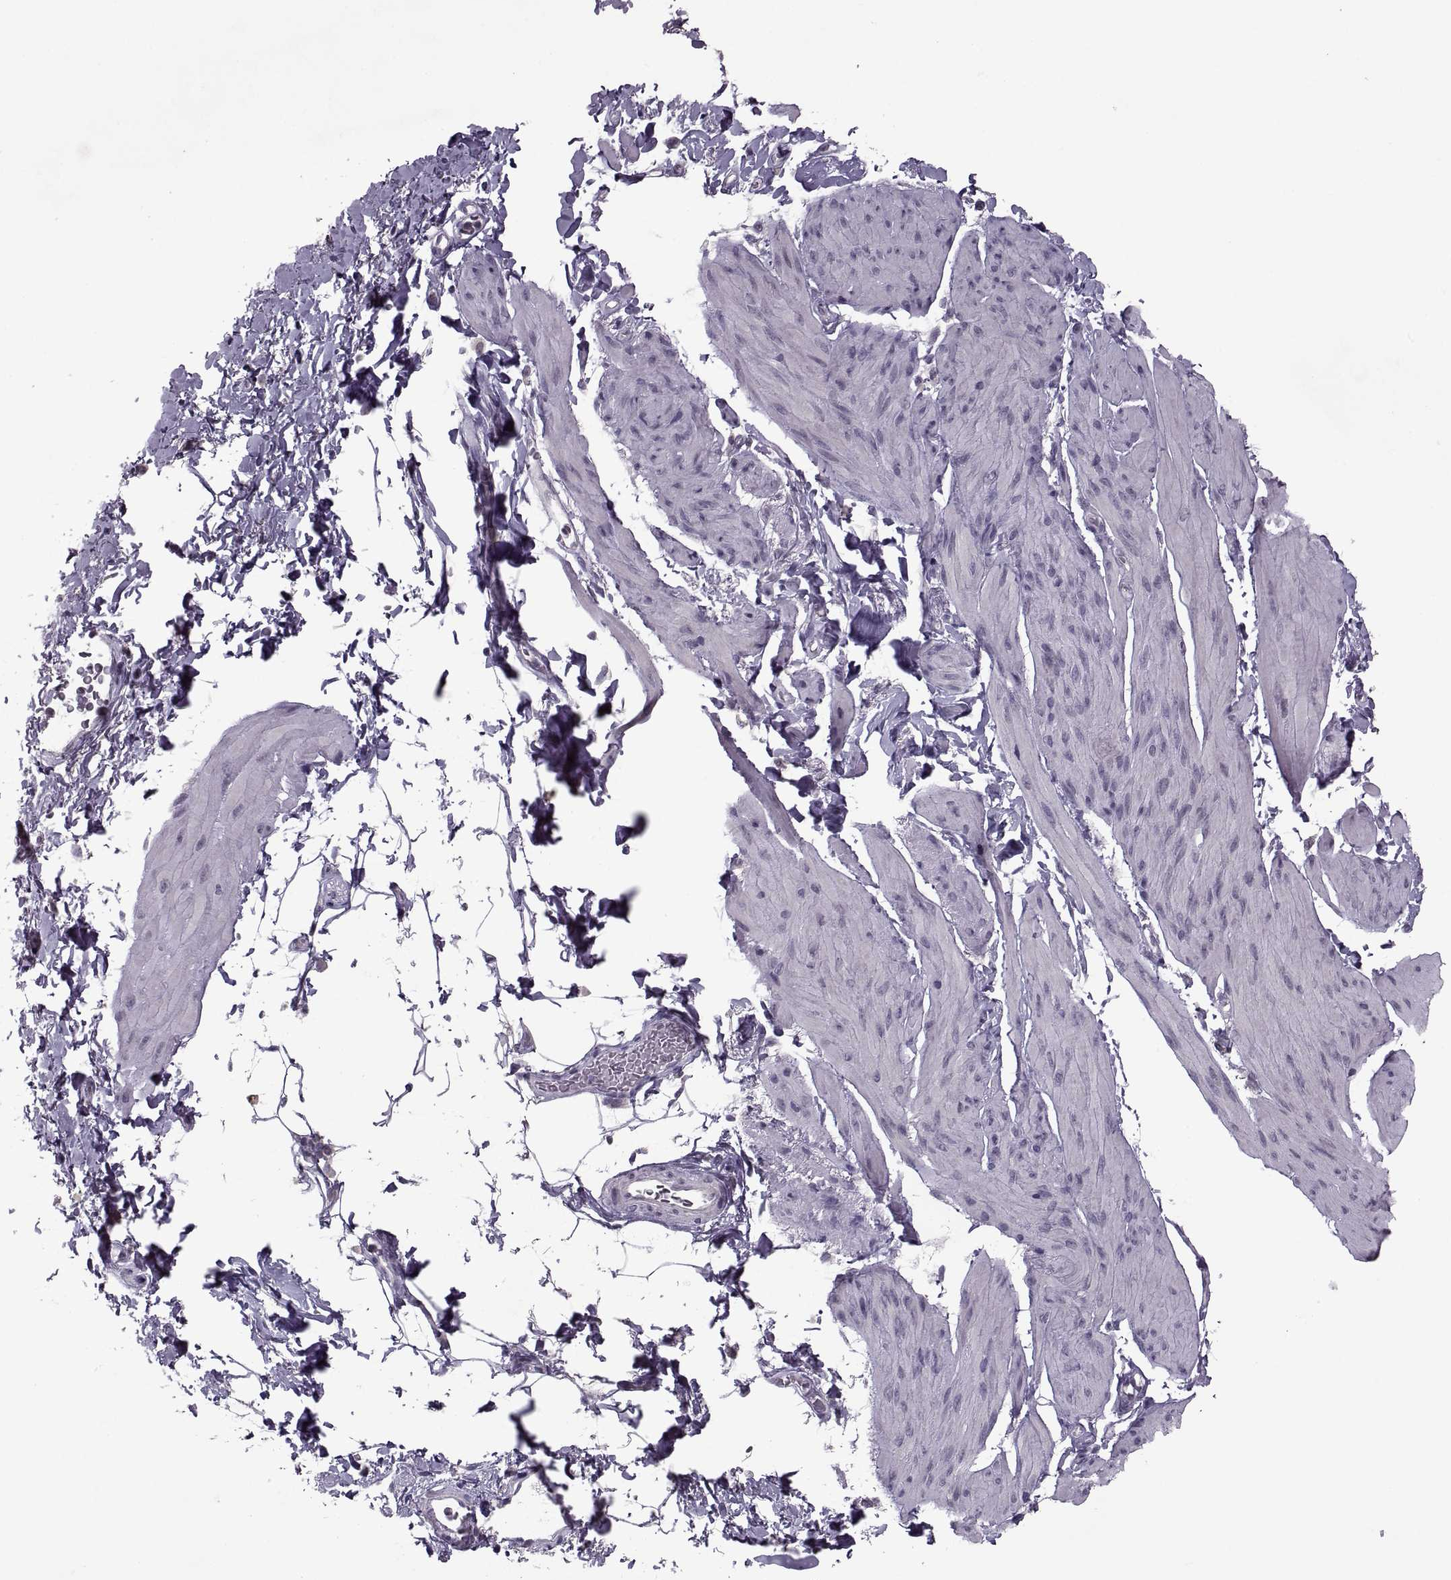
{"staining": {"intensity": "negative", "quantity": "none", "location": "none"}, "tissue": "smooth muscle", "cell_type": "Smooth muscle cells", "image_type": "normal", "snomed": [{"axis": "morphology", "description": "Normal tissue, NOS"}, {"axis": "topography", "description": "Adipose tissue"}, {"axis": "topography", "description": "Smooth muscle"}, {"axis": "topography", "description": "Peripheral nerve tissue"}], "caption": "There is no significant staining in smooth muscle cells of smooth muscle. (DAB (3,3'-diaminobenzidine) IHC with hematoxylin counter stain).", "gene": "MGAT4D", "patient": {"sex": "male", "age": 83}}